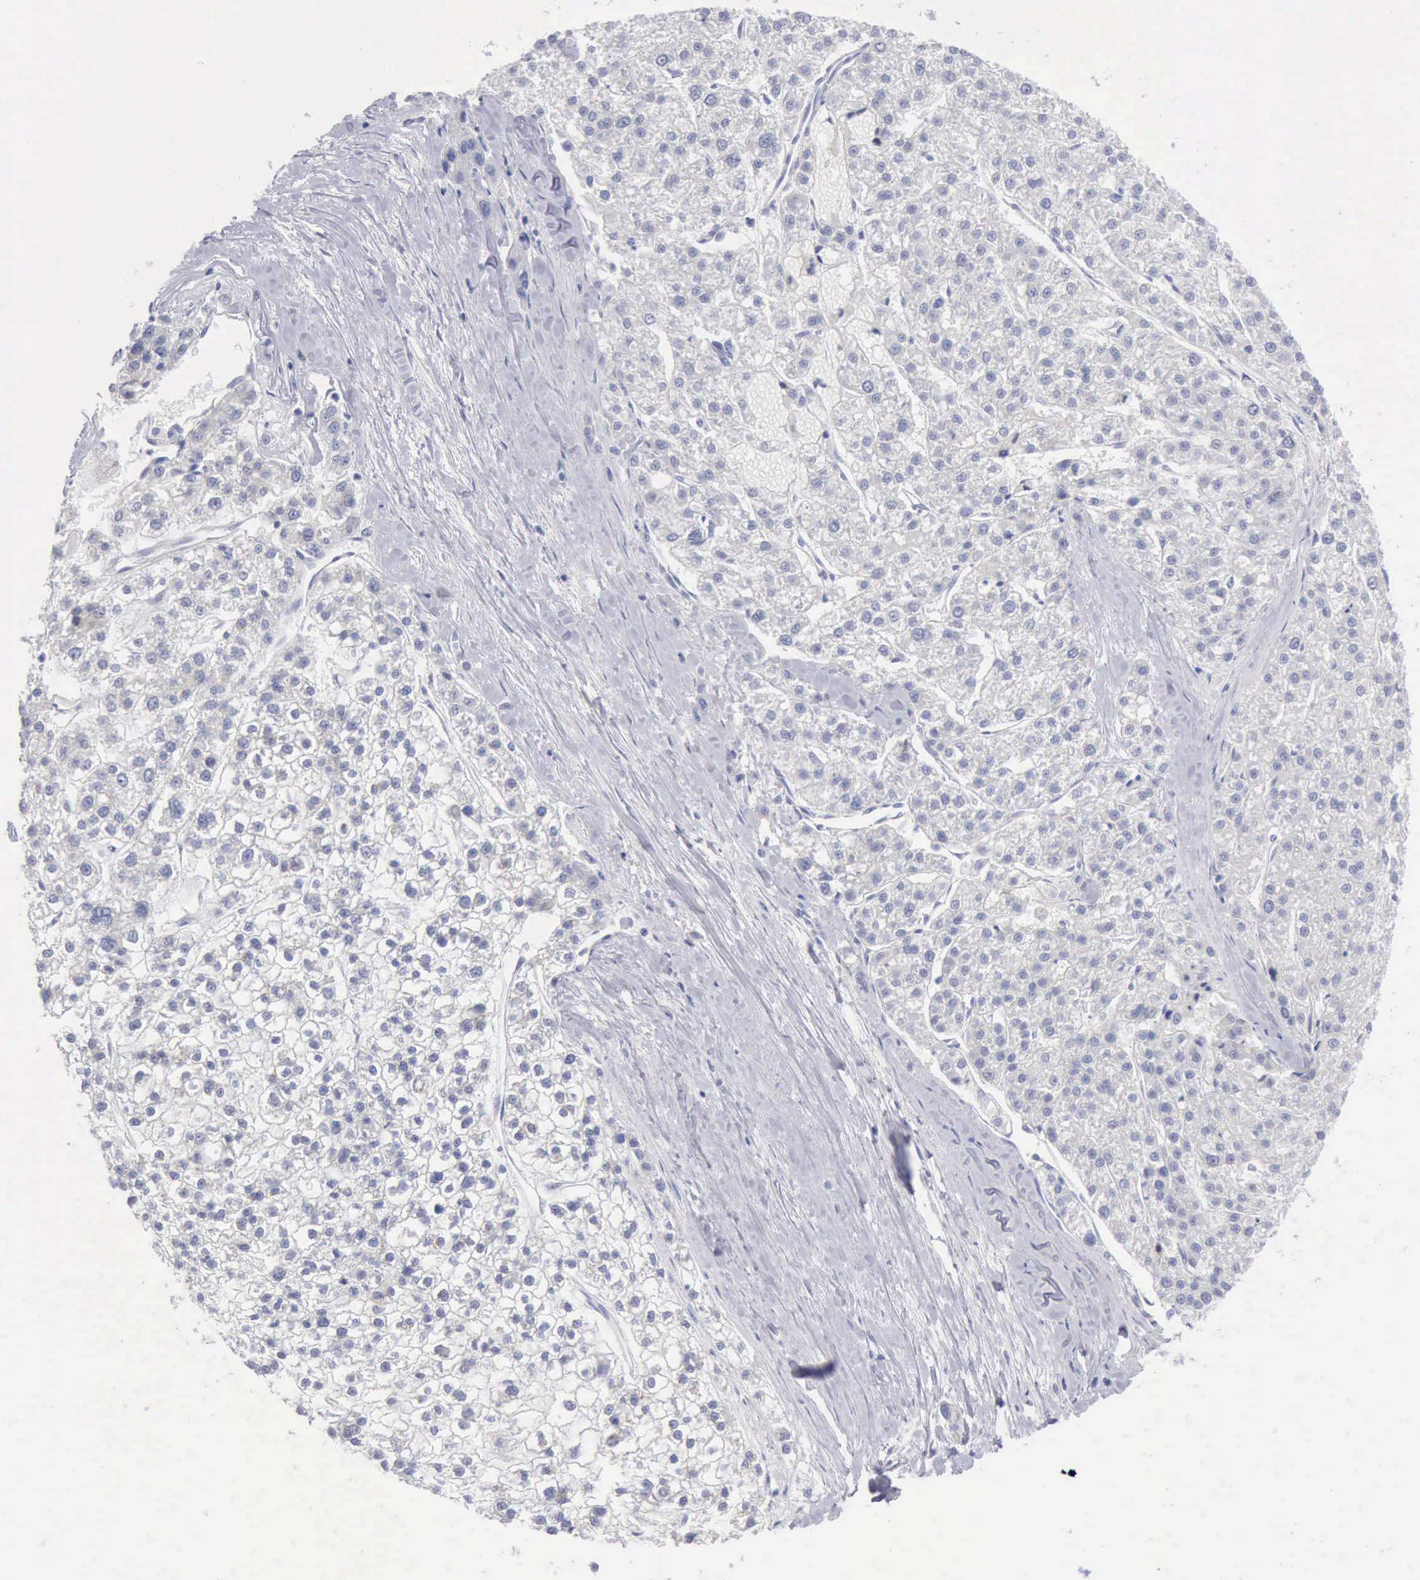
{"staining": {"intensity": "negative", "quantity": "none", "location": "none"}, "tissue": "liver cancer", "cell_type": "Tumor cells", "image_type": "cancer", "snomed": [{"axis": "morphology", "description": "Carcinoma, Hepatocellular, NOS"}, {"axis": "topography", "description": "Liver"}], "caption": "A high-resolution image shows IHC staining of liver cancer, which shows no significant staining in tumor cells.", "gene": "ANGEL1", "patient": {"sex": "female", "age": 85}}